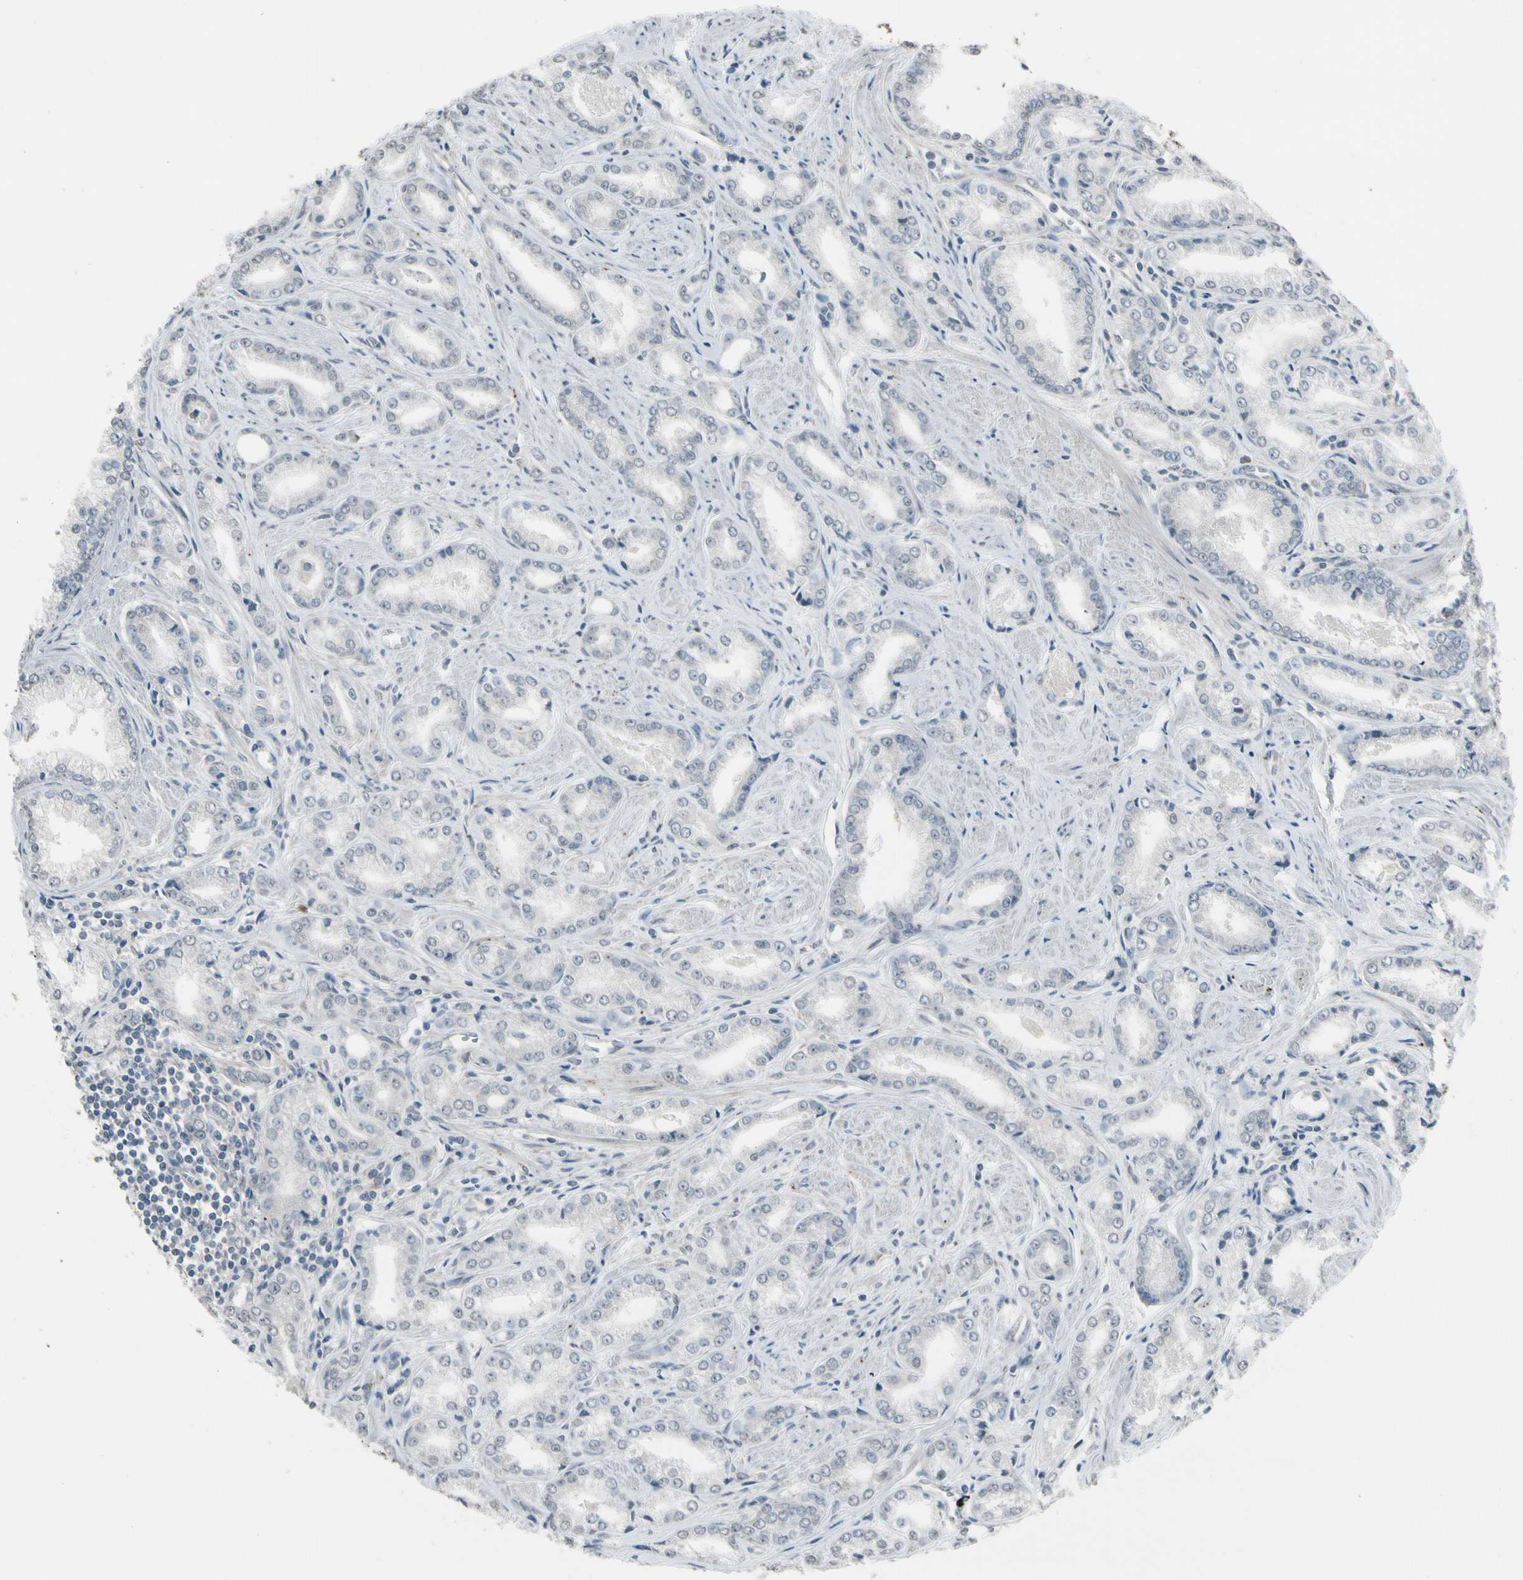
{"staining": {"intensity": "negative", "quantity": "none", "location": "none"}, "tissue": "prostate cancer", "cell_type": "Tumor cells", "image_type": "cancer", "snomed": [{"axis": "morphology", "description": "Adenocarcinoma, Low grade"}, {"axis": "topography", "description": "Prostate"}], "caption": "An immunohistochemistry (IHC) image of adenocarcinoma (low-grade) (prostate) is shown. There is no staining in tumor cells of adenocarcinoma (low-grade) (prostate).", "gene": "SV2A", "patient": {"sex": "male", "age": 64}}